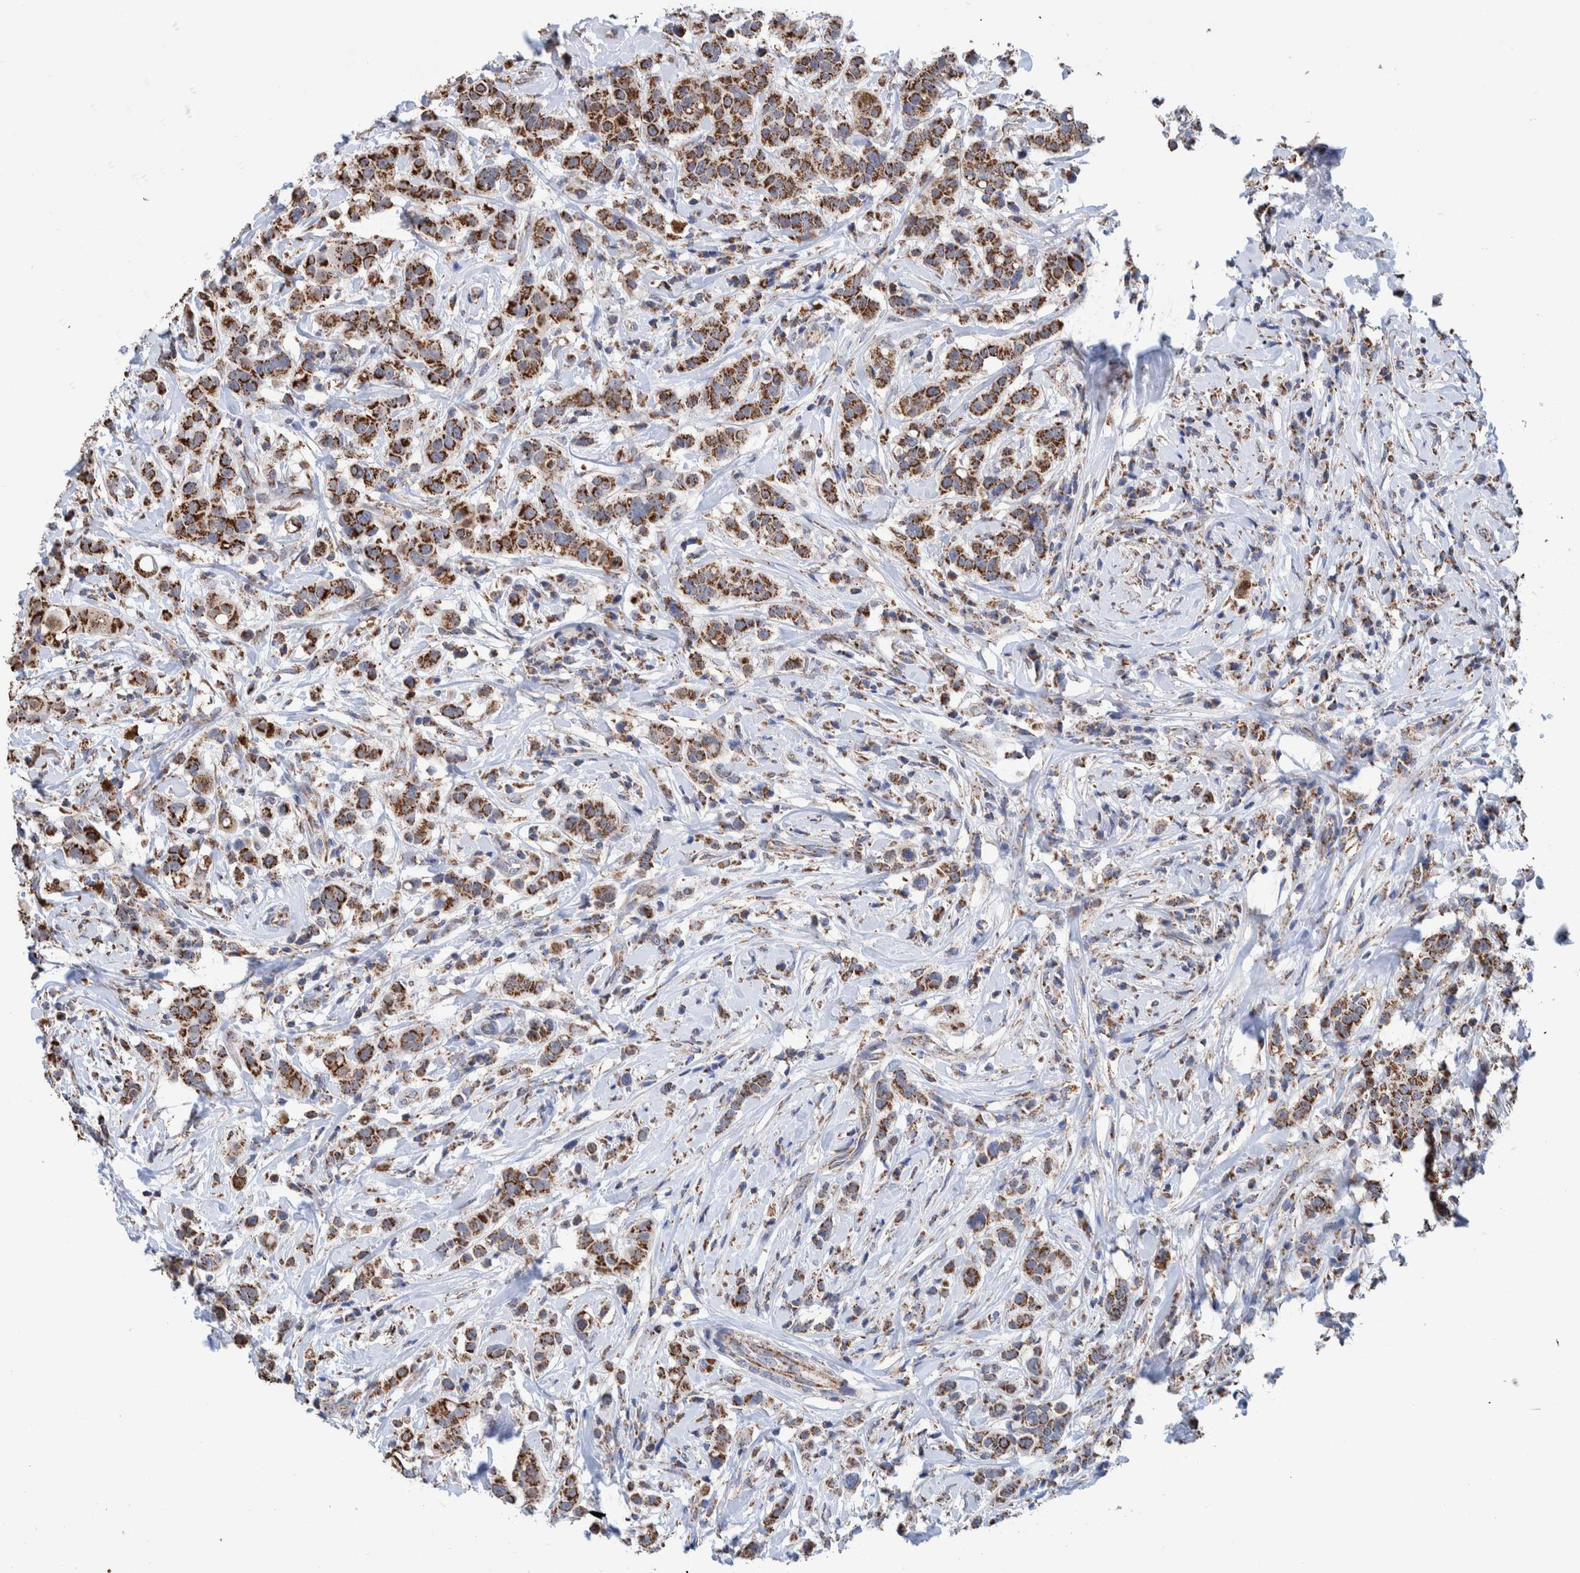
{"staining": {"intensity": "moderate", "quantity": ">75%", "location": "cytoplasmic/membranous"}, "tissue": "breast cancer", "cell_type": "Tumor cells", "image_type": "cancer", "snomed": [{"axis": "morphology", "description": "Duct carcinoma"}, {"axis": "topography", "description": "Breast"}], "caption": "Brown immunohistochemical staining in human breast cancer (intraductal carcinoma) exhibits moderate cytoplasmic/membranous positivity in about >75% of tumor cells. Nuclei are stained in blue.", "gene": "DECR1", "patient": {"sex": "female", "age": 27}}